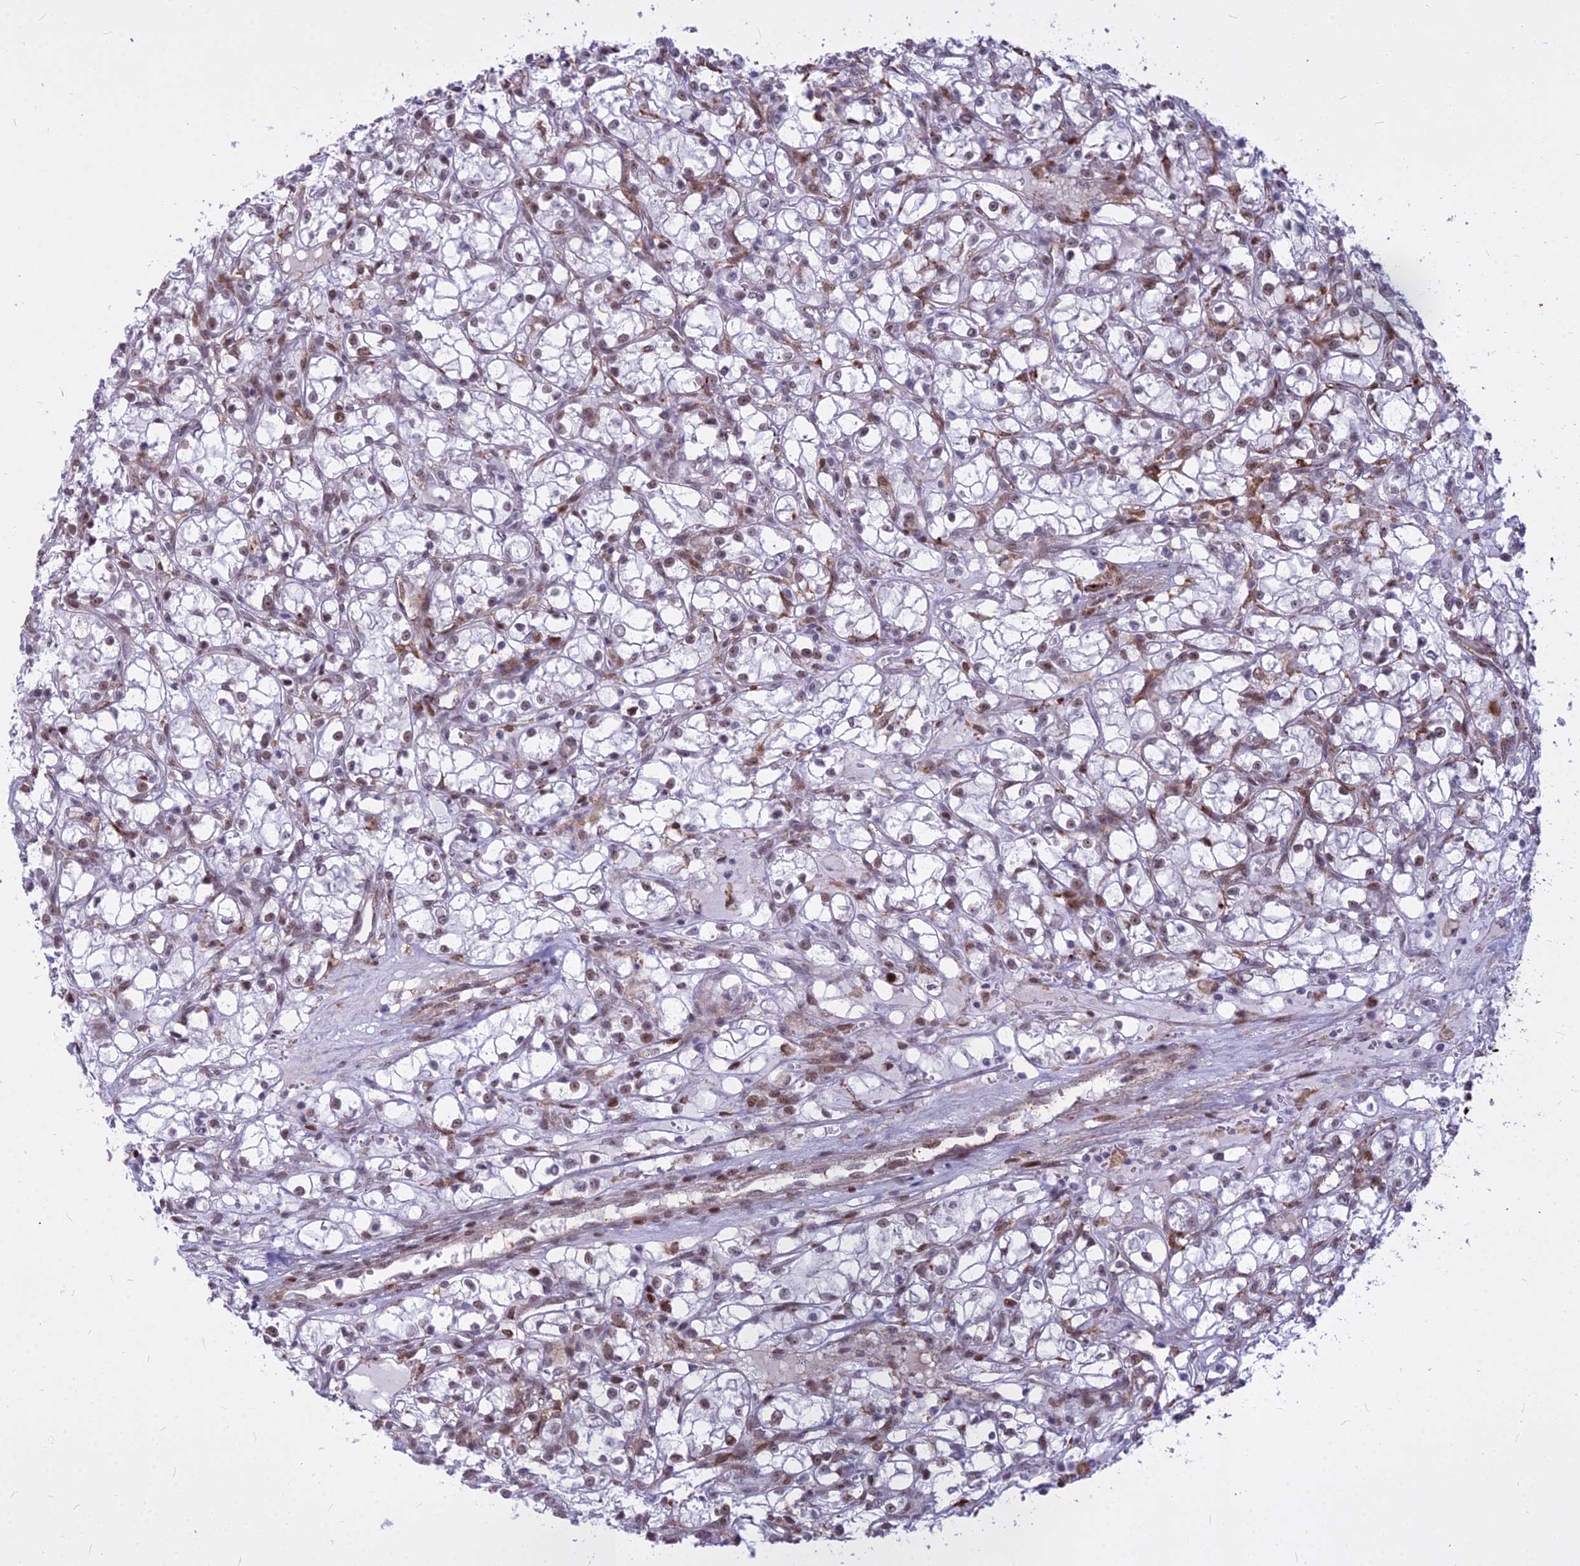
{"staining": {"intensity": "weak", "quantity": "<25%", "location": "nuclear"}, "tissue": "renal cancer", "cell_type": "Tumor cells", "image_type": "cancer", "snomed": [{"axis": "morphology", "description": "Adenocarcinoma, NOS"}, {"axis": "topography", "description": "Kidney"}], "caption": "DAB (3,3'-diaminobenzidine) immunohistochemical staining of human renal cancer demonstrates no significant staining in tumor cells.", "gene": "ALG10", "patient": {"sex": "female", "age": 59}}